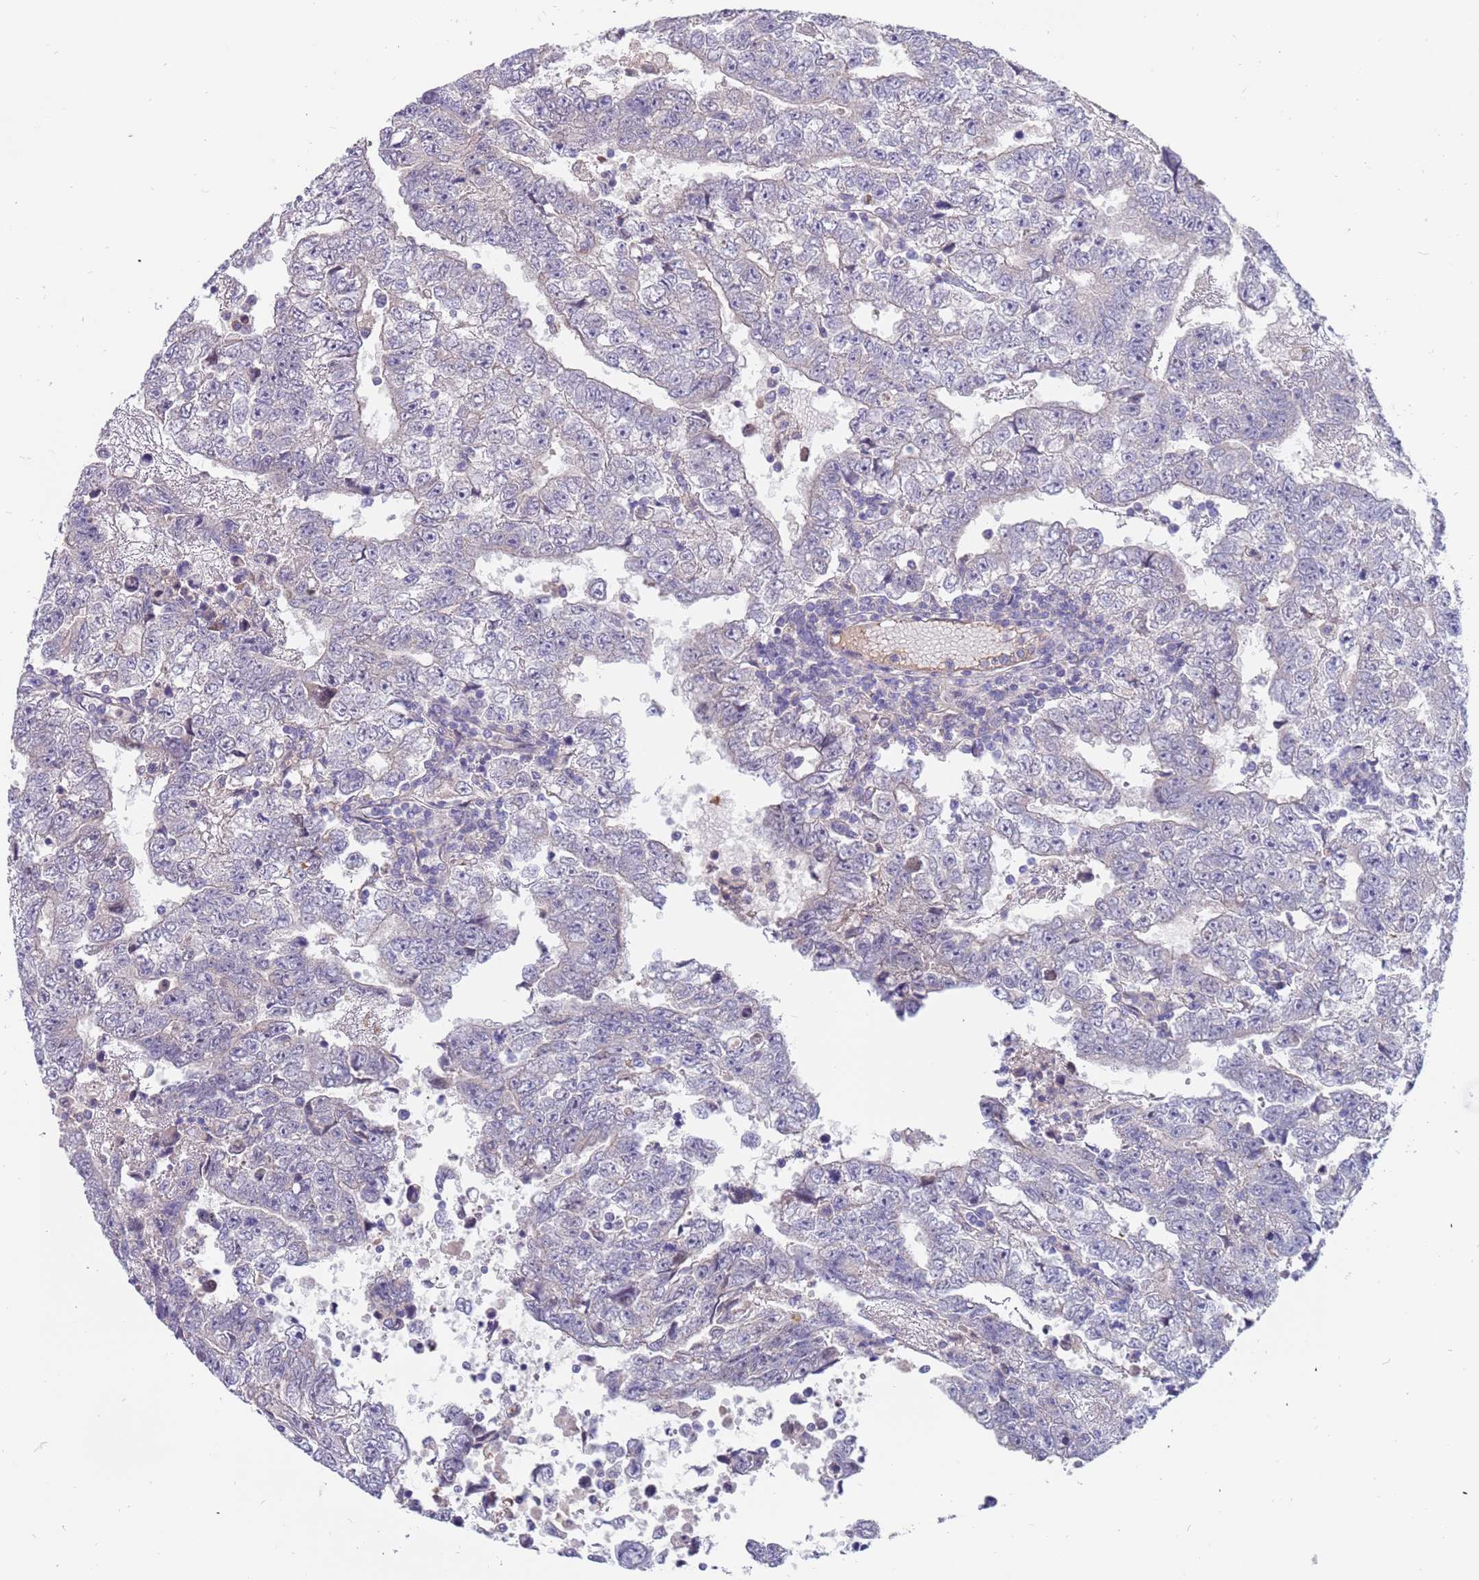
{"staining": {"intensity": "negative", "quantity": "none", "location": "none"}, "tissue": "testis cancer", "cell_type": "Tumor cells", "image_type": "cancer", "snomed": [{"axis": "morphology", "description": "Carcinoma, Embryonal, NOS"}, {"axis": "topography", "description": "Testis"}], "caption": "This photomicrograph is of embryonal carcinoma (testis) stained with immunohistochemistry (IHC) to label a protein in brown with the nuclei are counter-stained blue. There is no positivity in tumor cells.", "gene": "ZNF746", "patient": {"sex": "male", "age": 25}}